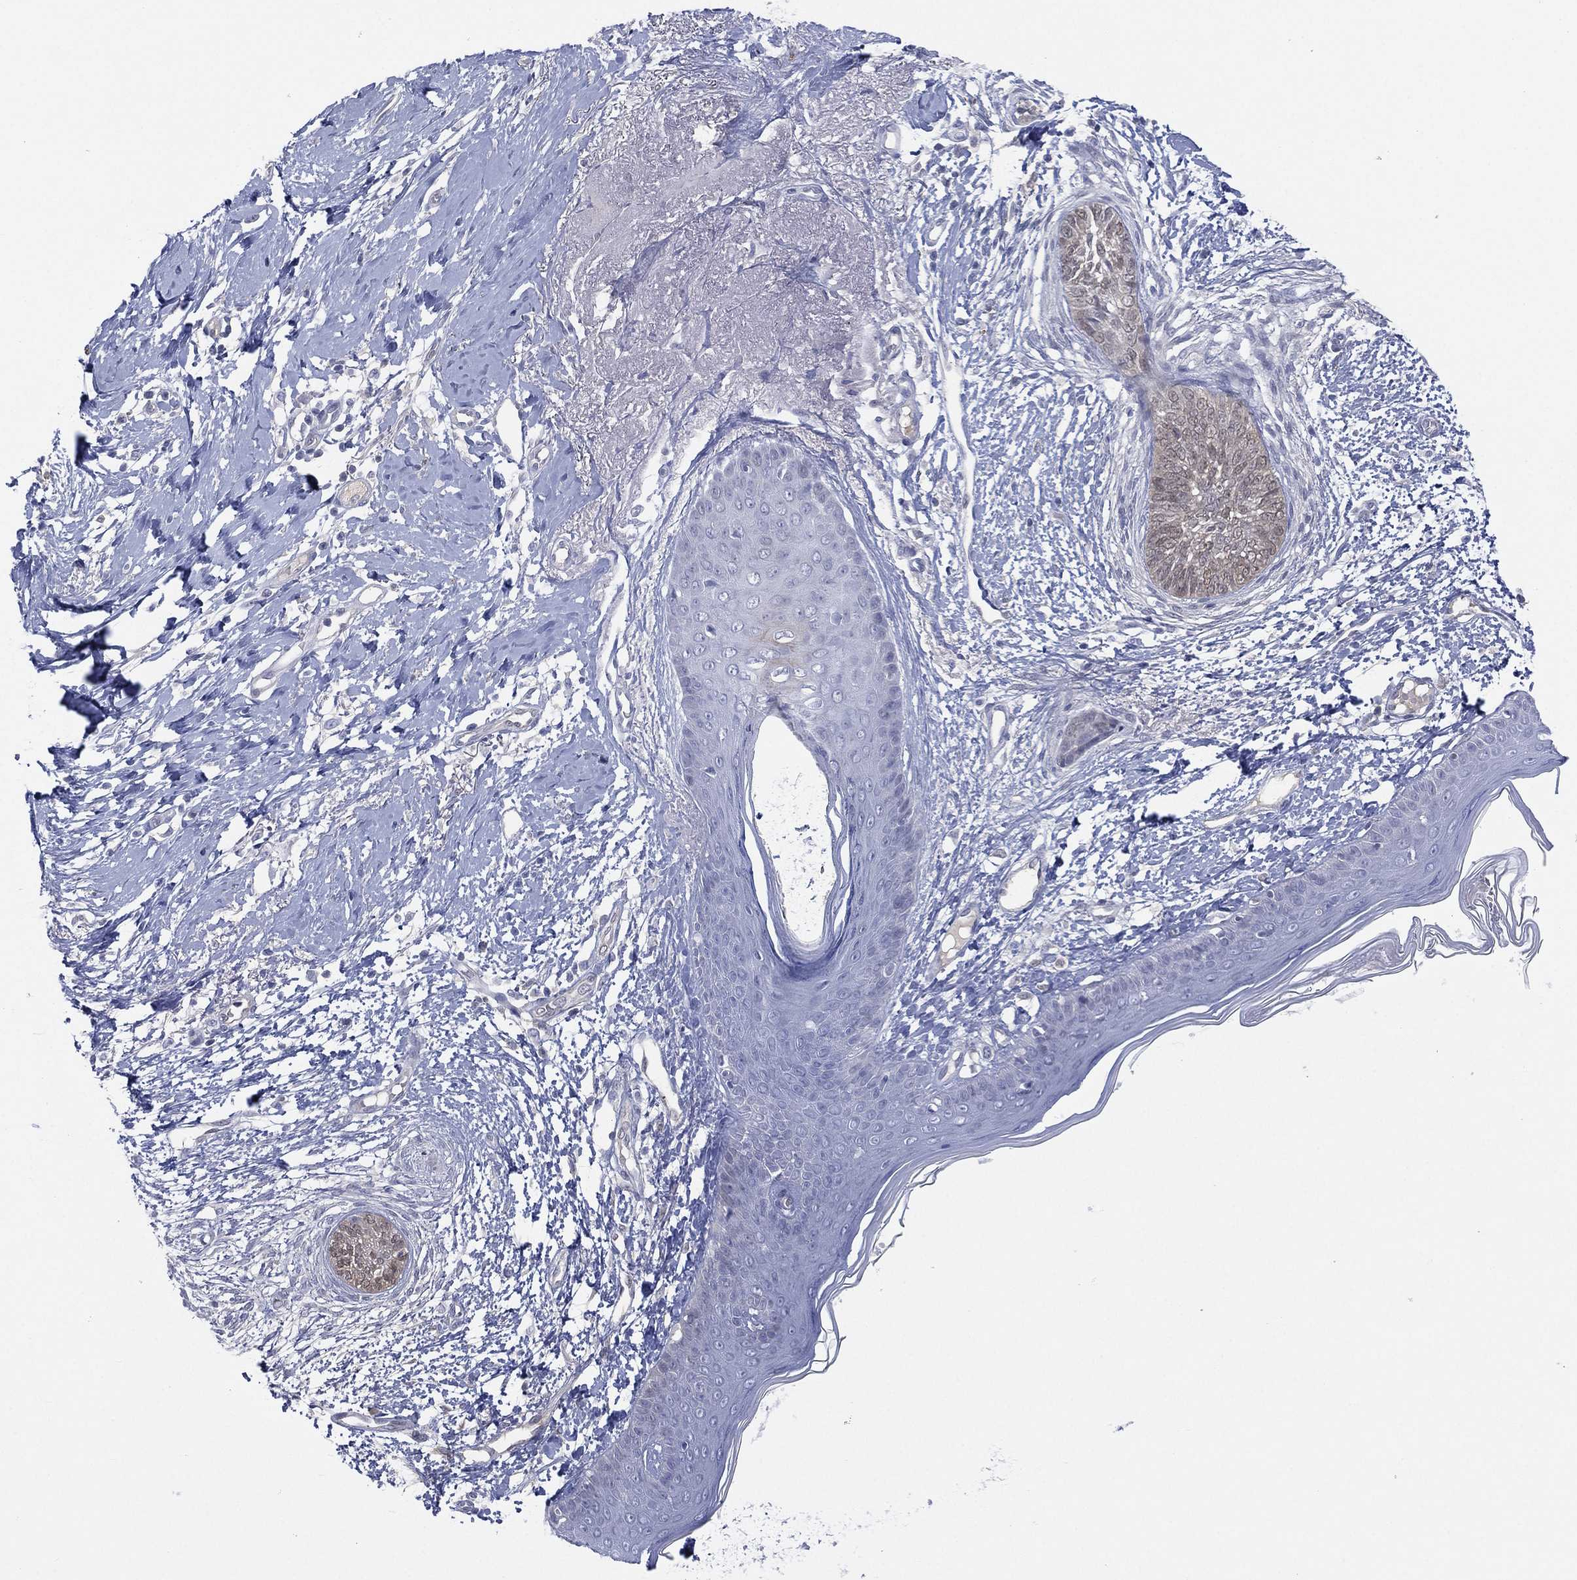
{"staining": {"intensity": "negative", "quantity": "none", "location": "none"}, "tissue": "skin cancer", "cell_type": "Tumor cells", "image_type": "cancer", "snomed": [{"axis": "morphology", "description": "Normal tissue, NOS"}, {"axis": "morphology", "description": "Basal cell carcinoma"}, {"axis": "topography", "description": "Skin"}], "caption": "This is an immunohistochemistry (IHC) image of skin basal cell carcinoma. There is no expression in tumor cells.", "gene": "DDAH1", "patient": {"sex": "male", "age": 84}}